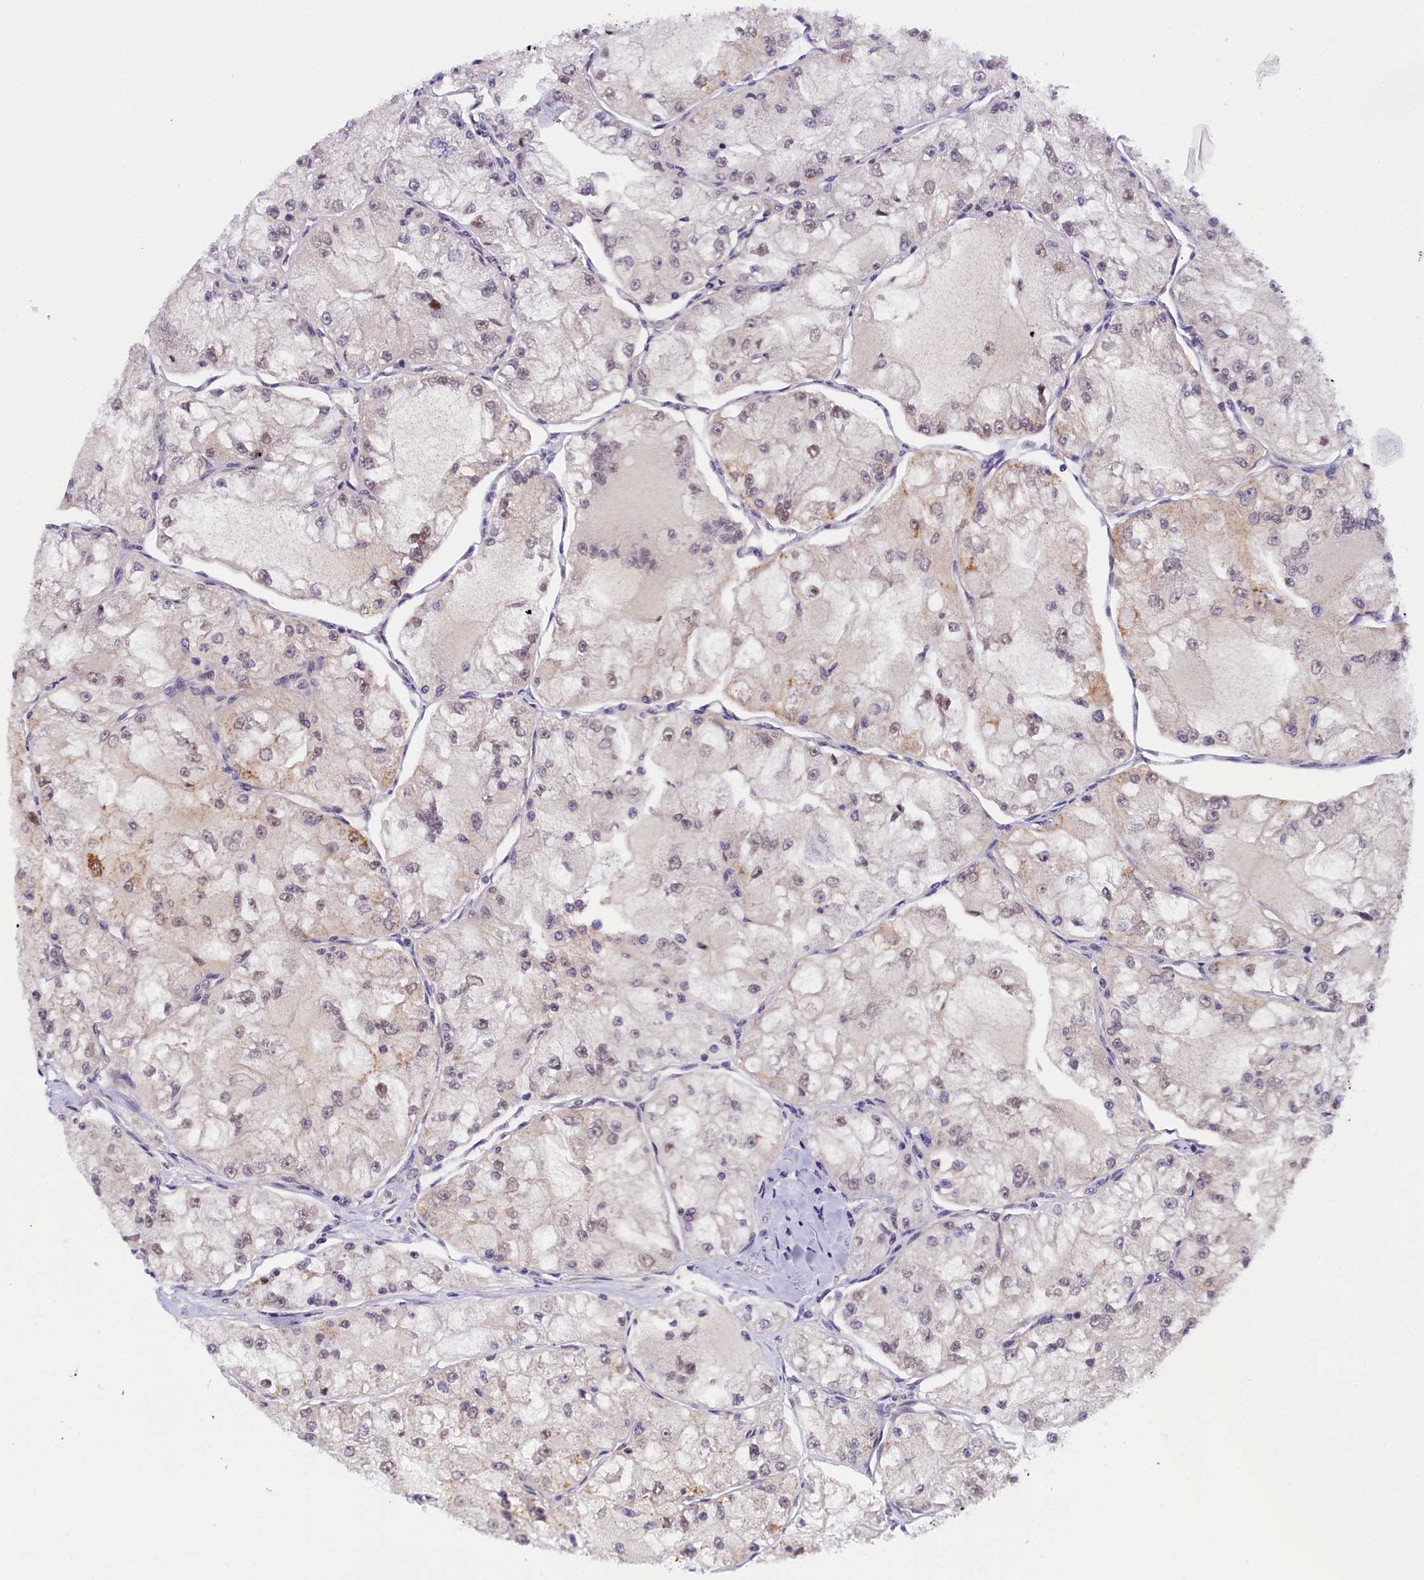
{"staining": {"intensity": "weak", "quantity": "25%-75%", "location": "nuclear"}, "tissue": "renal cancer", "cell_type": "Tumor cells", "image_type": "cancer", "snomed": [{"axis": "morphology", "description": "Adenocarcinoma, NOS"}, {"axis": "topography", "description": "Kidney"}], "caption": "Immunohistochemistry (DAB) staining of adenocarcinoma (renal) displays weak nuclear protein staining in approximately 25%-75% of tumor cells.", "gene": "IQCN", "patient": {"sex": "female", "age": 72}}